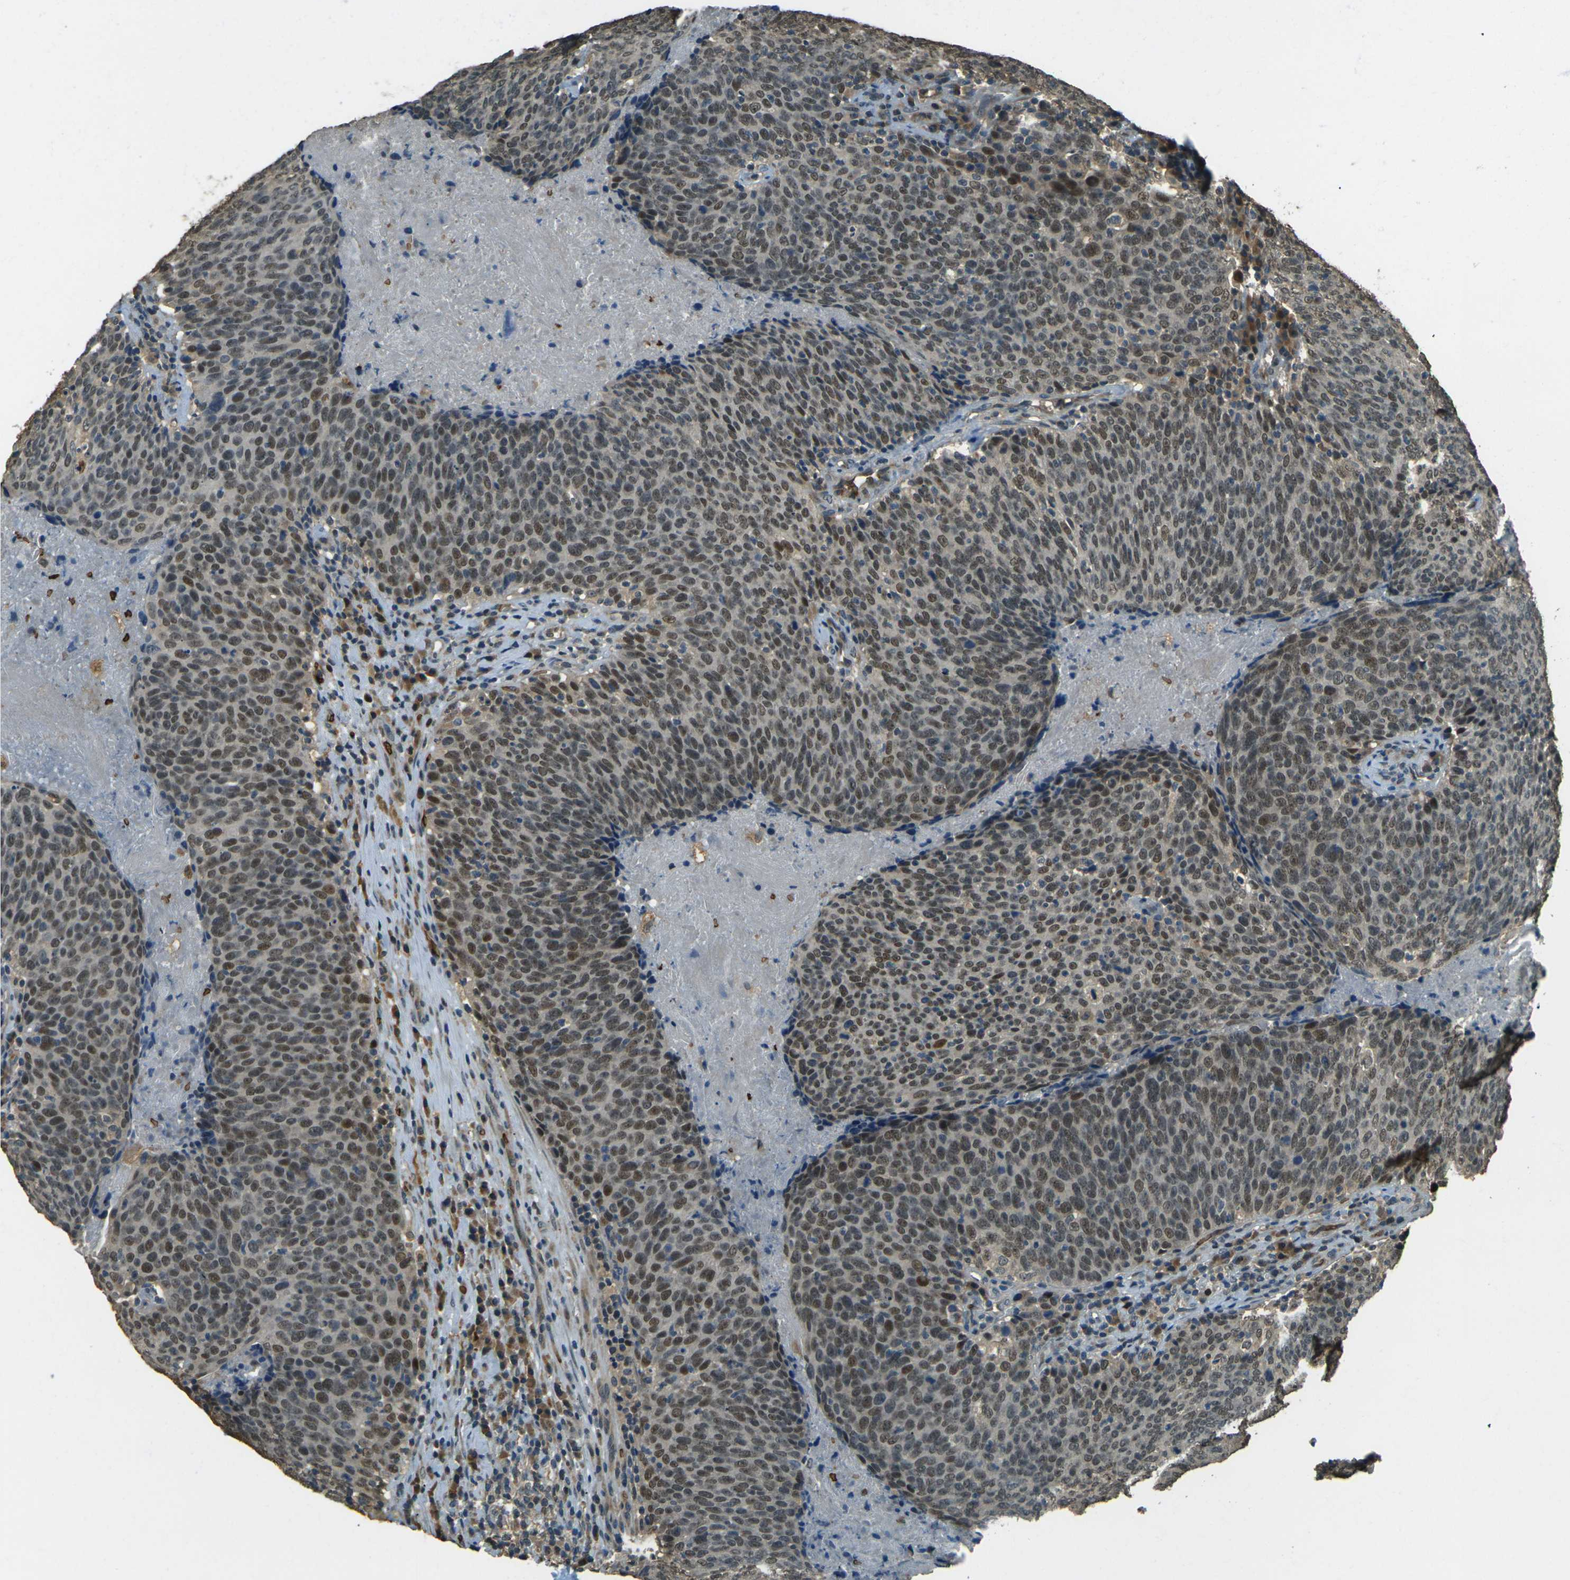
{"staining": {"intensity": "moderate", "quantity": ">75%", "location": "cytoplasmic/membranous,nuclear"}, "tissue": "head and neck cancer", "cell_type": "Tumor cells", "image_type": "cancer", "snomed": [{"axis": "morphology", "description": "Squamous cell carcinoma, NOS"}, {"axis": "morphology", "description": "Squamous cell carcinoma, metastatic, NOS"}, {"axis": "topography", "description": "Lymph node"}, {"axis": "topography", "description": "Head-Neck"}], "caption": "Immunohistochemical staining of metastatic squamous cell carcinoma (head and neck) displays medium levels of moderate cytoplasmic/membranous and nuclear protein expression in about >75% of tumor cells.", "gene": "TOR1A", "patient": {"sex": "male", "age": 62}}